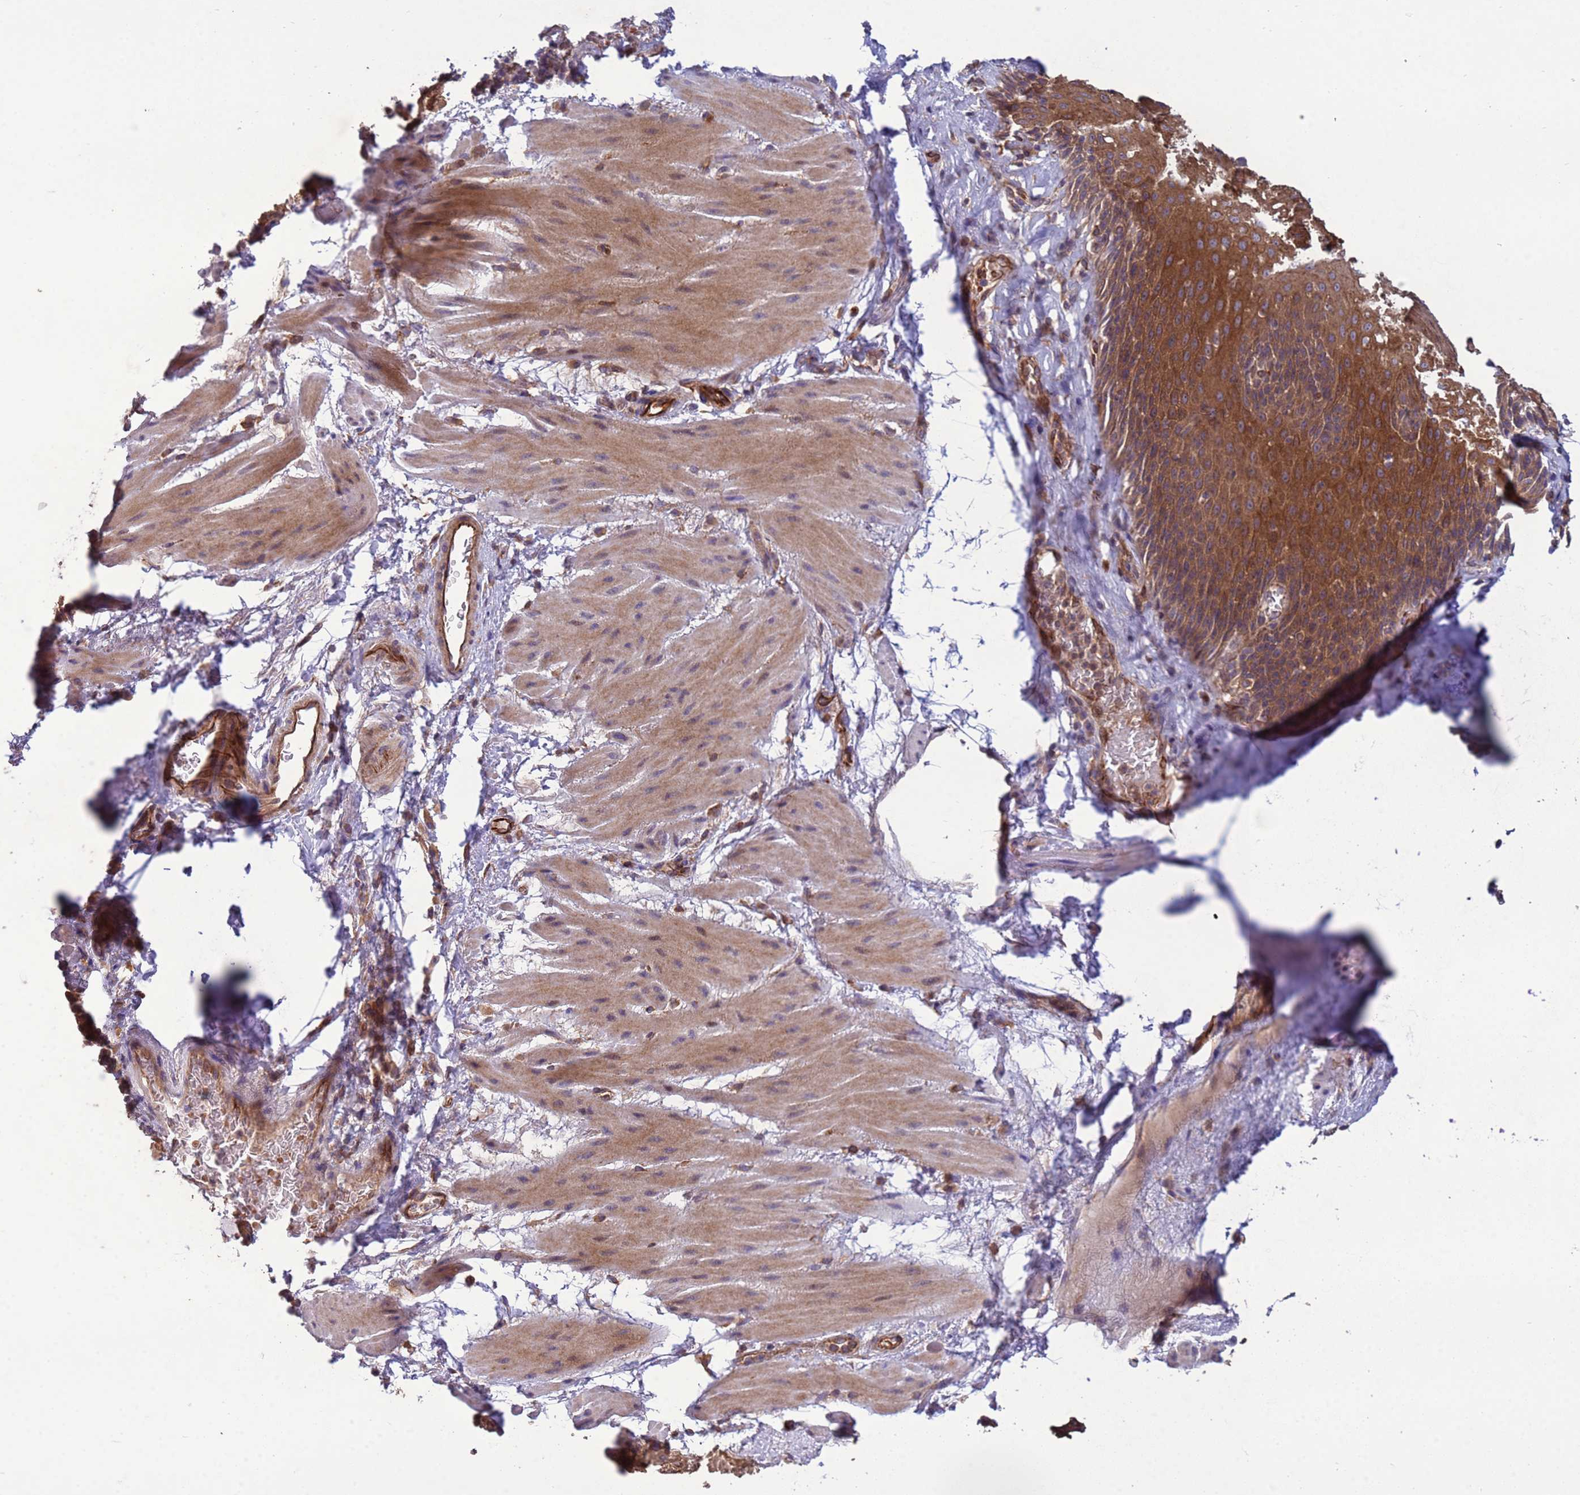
{"staining": {"intensity": "strong", "quantity": ">75%", "location": "cytoplasmic/membranous"}, "tissue": "esophagus", "cell_type": "Squamous epithelial cells", "image_type": "normal", "snomed": [{"axis": "morphology", "description": "Normal tissue, NOS"}, {"axis": "topography", "description": "Esophagus"}], "caption": "Immunohistochemical staining of unremarkable esophagus reveals strong cytoplasmic/membranous protein staining in approximately >75% of squamous epithelial cells.", "gene": "RAB10", "patient": {"sex": "female", "age": 66}}